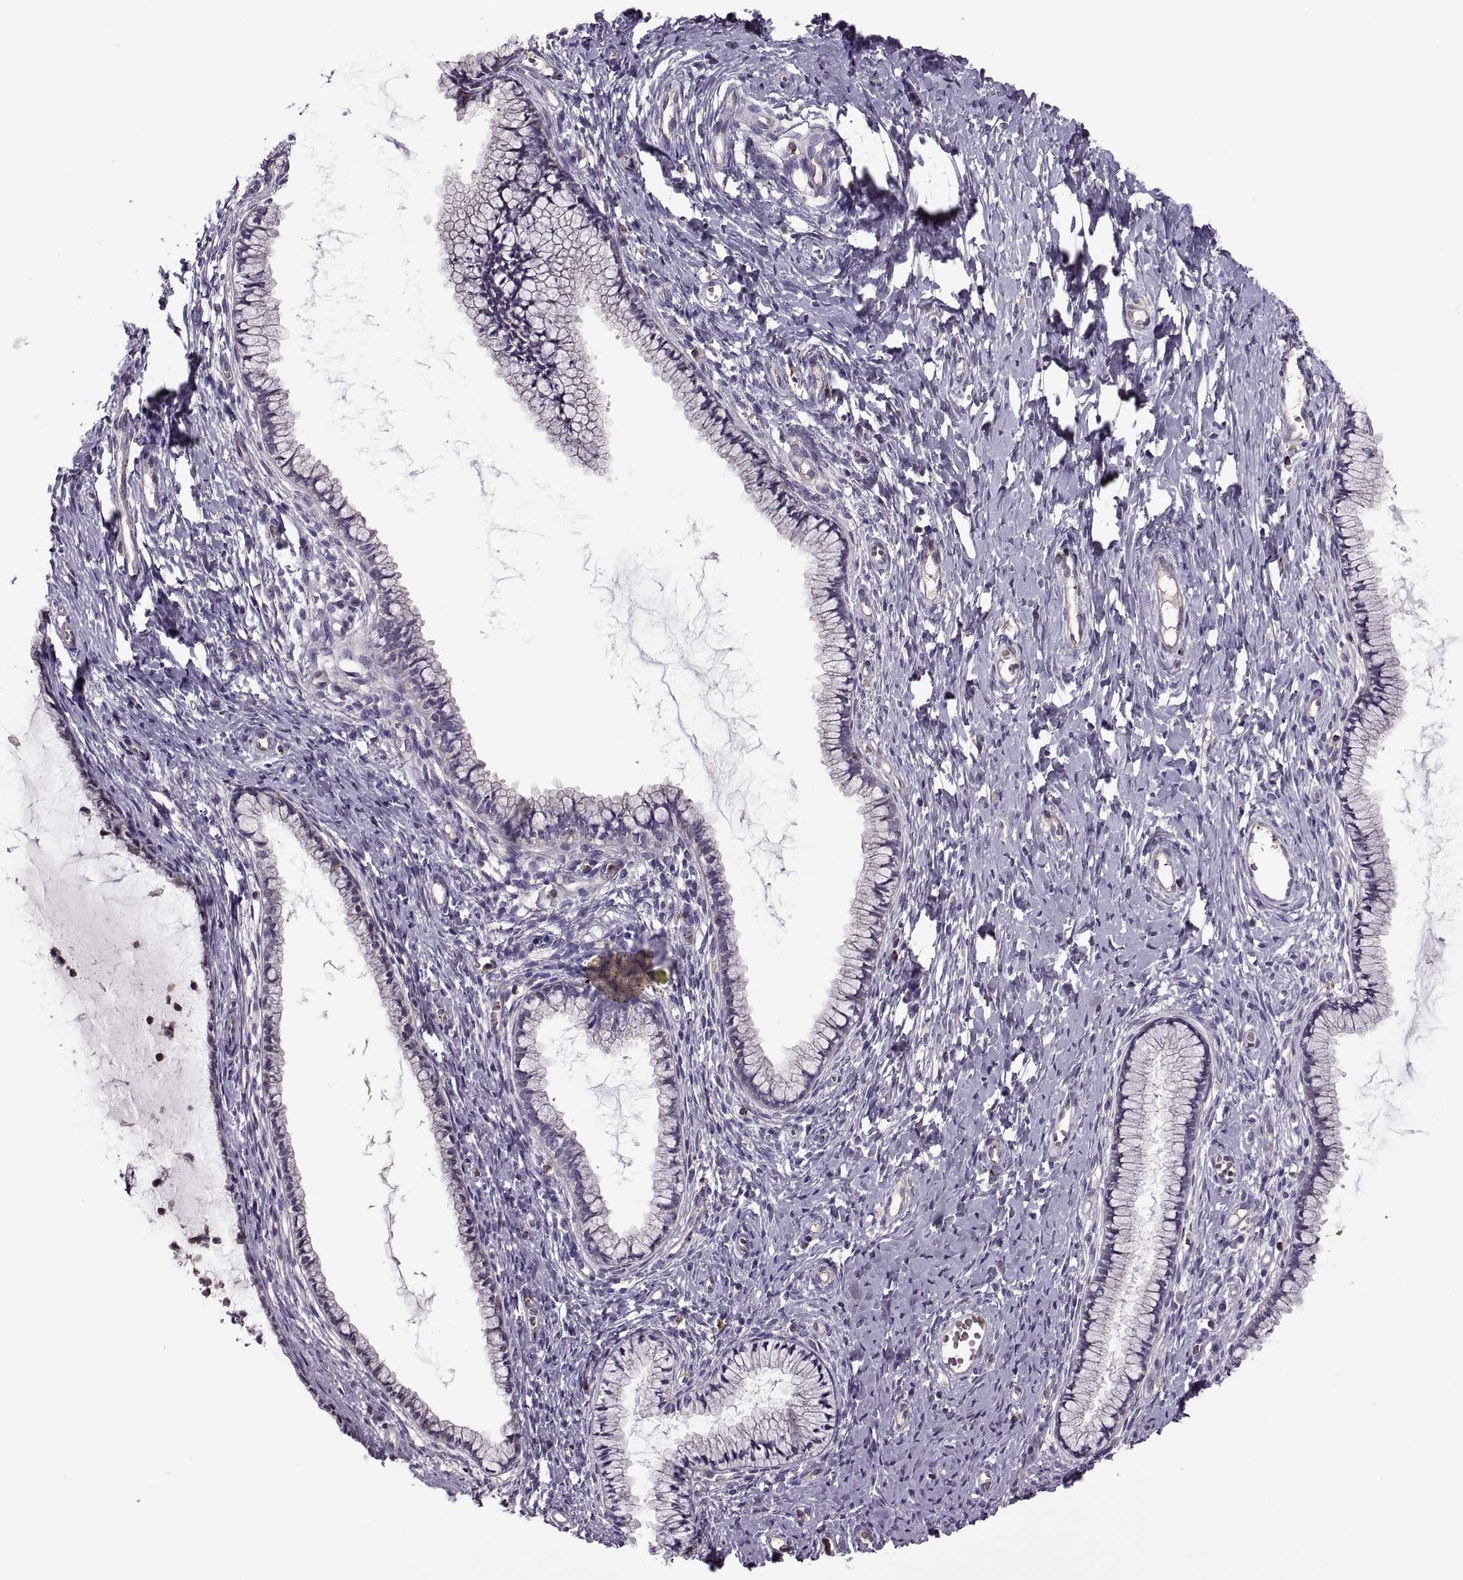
{"staining": {"intensity": "negative", "quantity": "none", "location": "none"}, "tissue": "cervix", "cell_type": "Glandular cells", "image_type": "normal", "snomed": [{"axis": "morphology", "description": "Normal tissue, NOS"}, {"axis": "topography", "description": "Cervix"}], "caption": "This is an immunohistochemistry (IHC) histopathology image of benign human cervix. There is no staining in glandular cells.", "gene": "SLC2A14", "patient": {"sex": "female", "age": 40}}